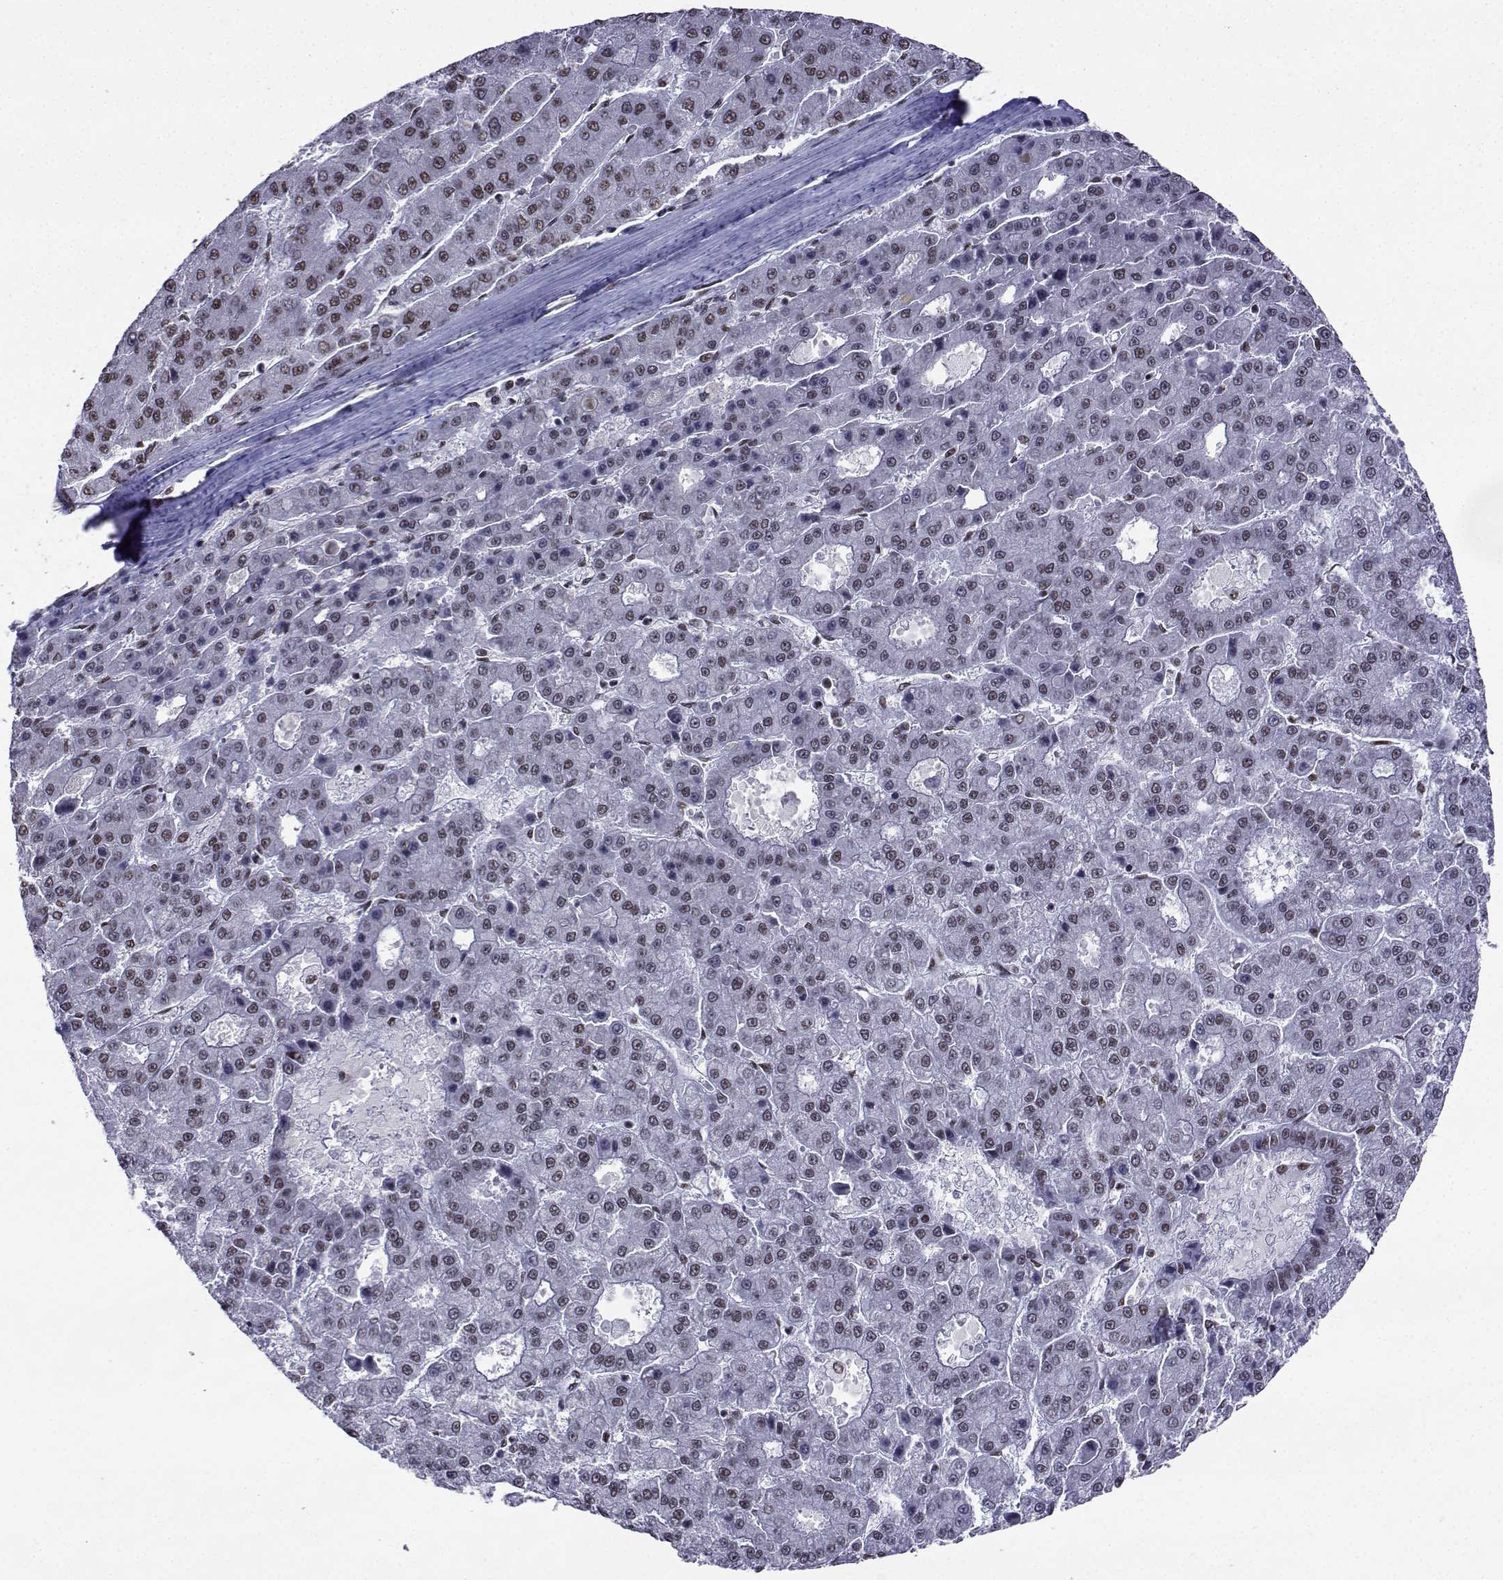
{"staining": {"intensity": "weak", "quantity": "<25%", "location": "nuclear"}, "tissue": "liver cancer", "cell_type": "Tumor cells", "image_type": "cancer", "snomed": [{"axis": "morphology", "description": "Carcinoma, Hepatocellular, NOS"}, {"axis": "topography", "description": "Liver"}], "caption": "The immunohistochemistry image has no significant expression in tumor cells of liver cancer tissue.", "gene": "SNRPB2", "patient": {"sex": "male", "age": 70}}